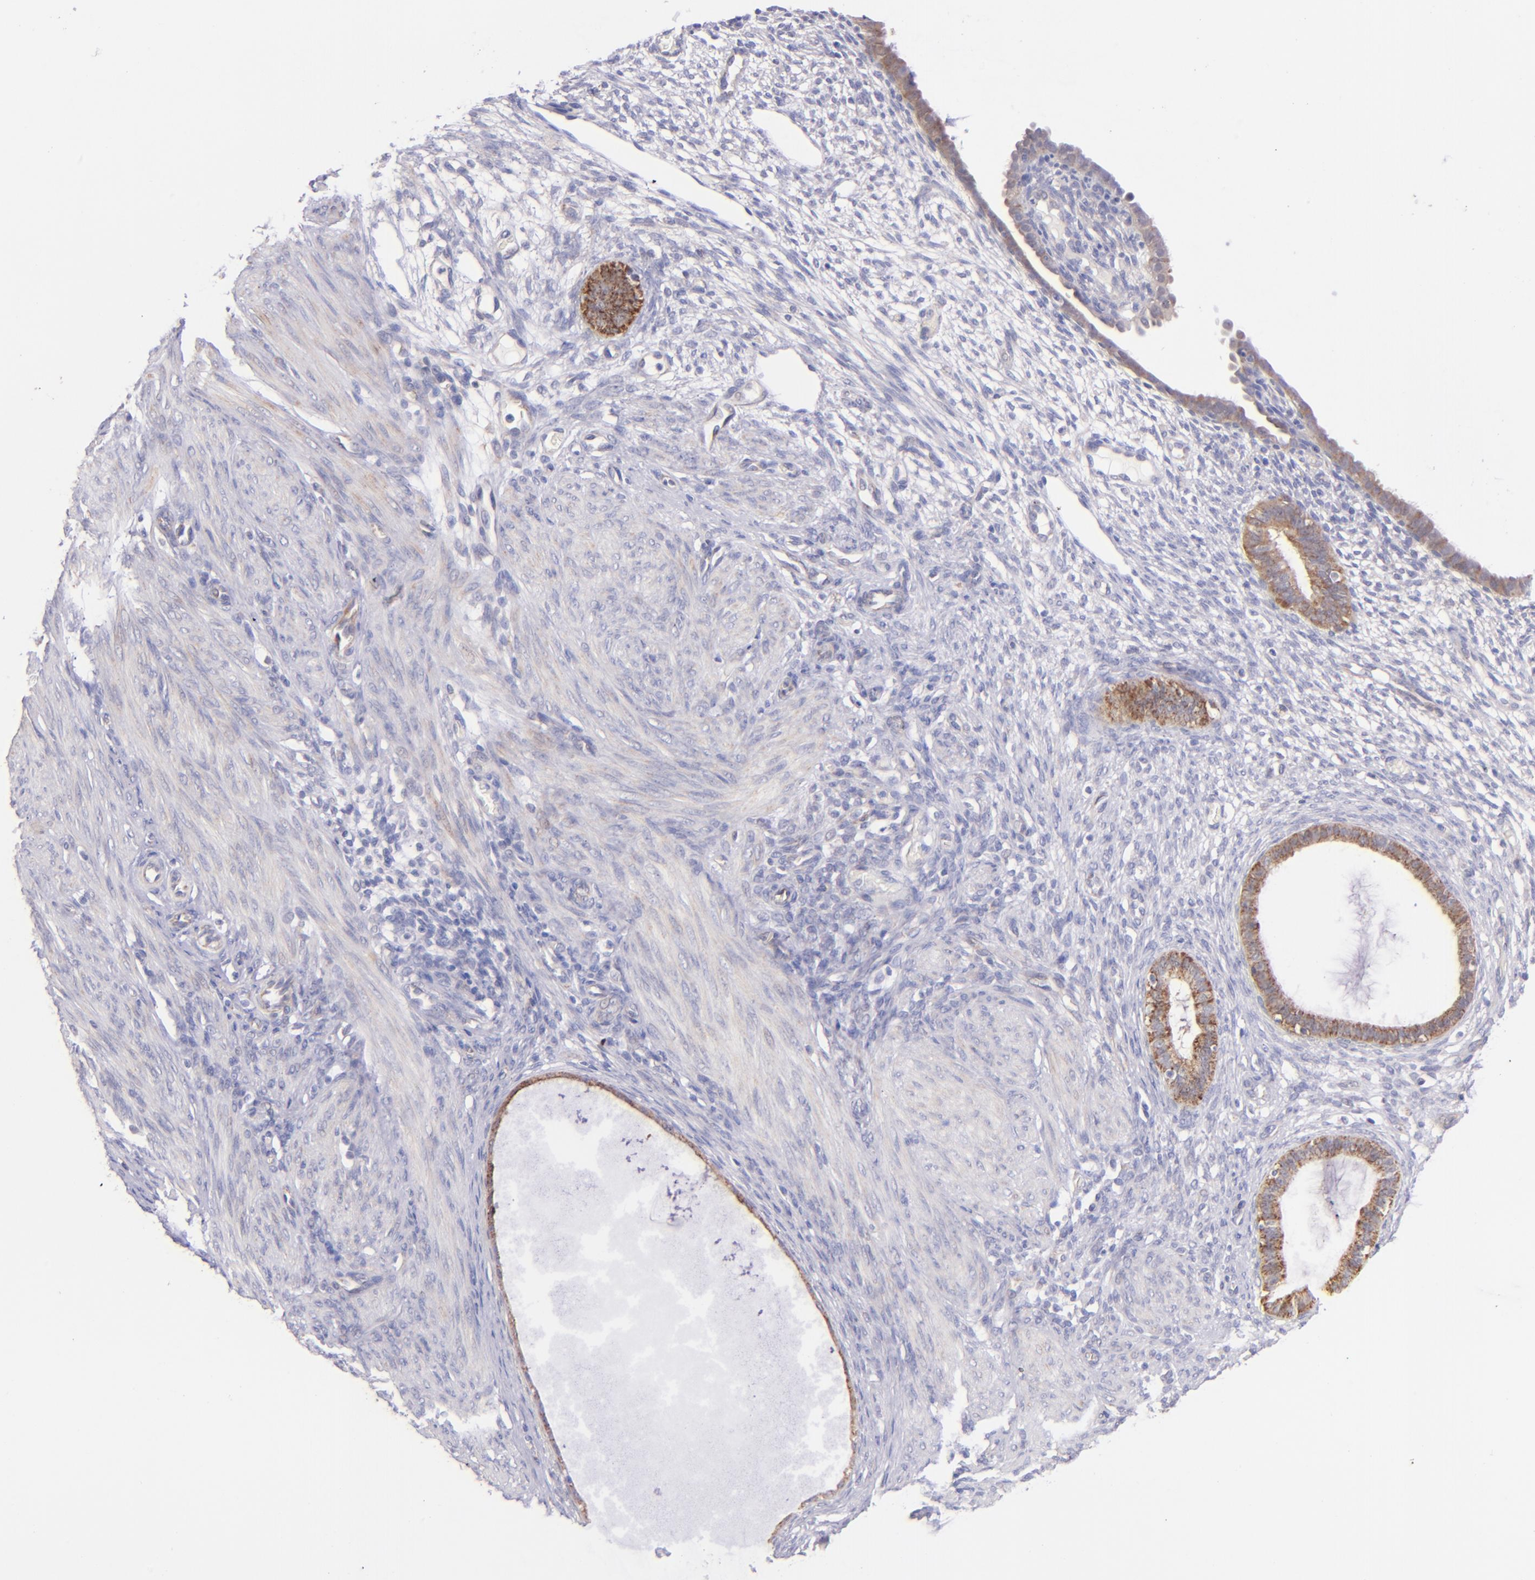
{"staining": {"intensity": "weak", "quantity": "25%-75%", "location": "cytoplasmic/membranous"}, "tissue": "endometrium", "cell_type": "Cells in endometrial stroma", "image_type": "normal", "snomed": [{"axis": "morphology", "description": "Normal tissue, NOS"}, {"axis": "topography", "description": "Endometrium"}], "caption": "High-magnification brightfield microscopy of benign endometrium stained with DAB (3,3'-diaminobenzidine) (brown) and counterstained with hematoxylin (blue). cells in endometrial stroma exhibit weak cytoplasmic/membranous positivity is seen in approximately25%-75% of cells.", "gene": "SH2D4A", "patient": {"sex": "female", "age": 72}}